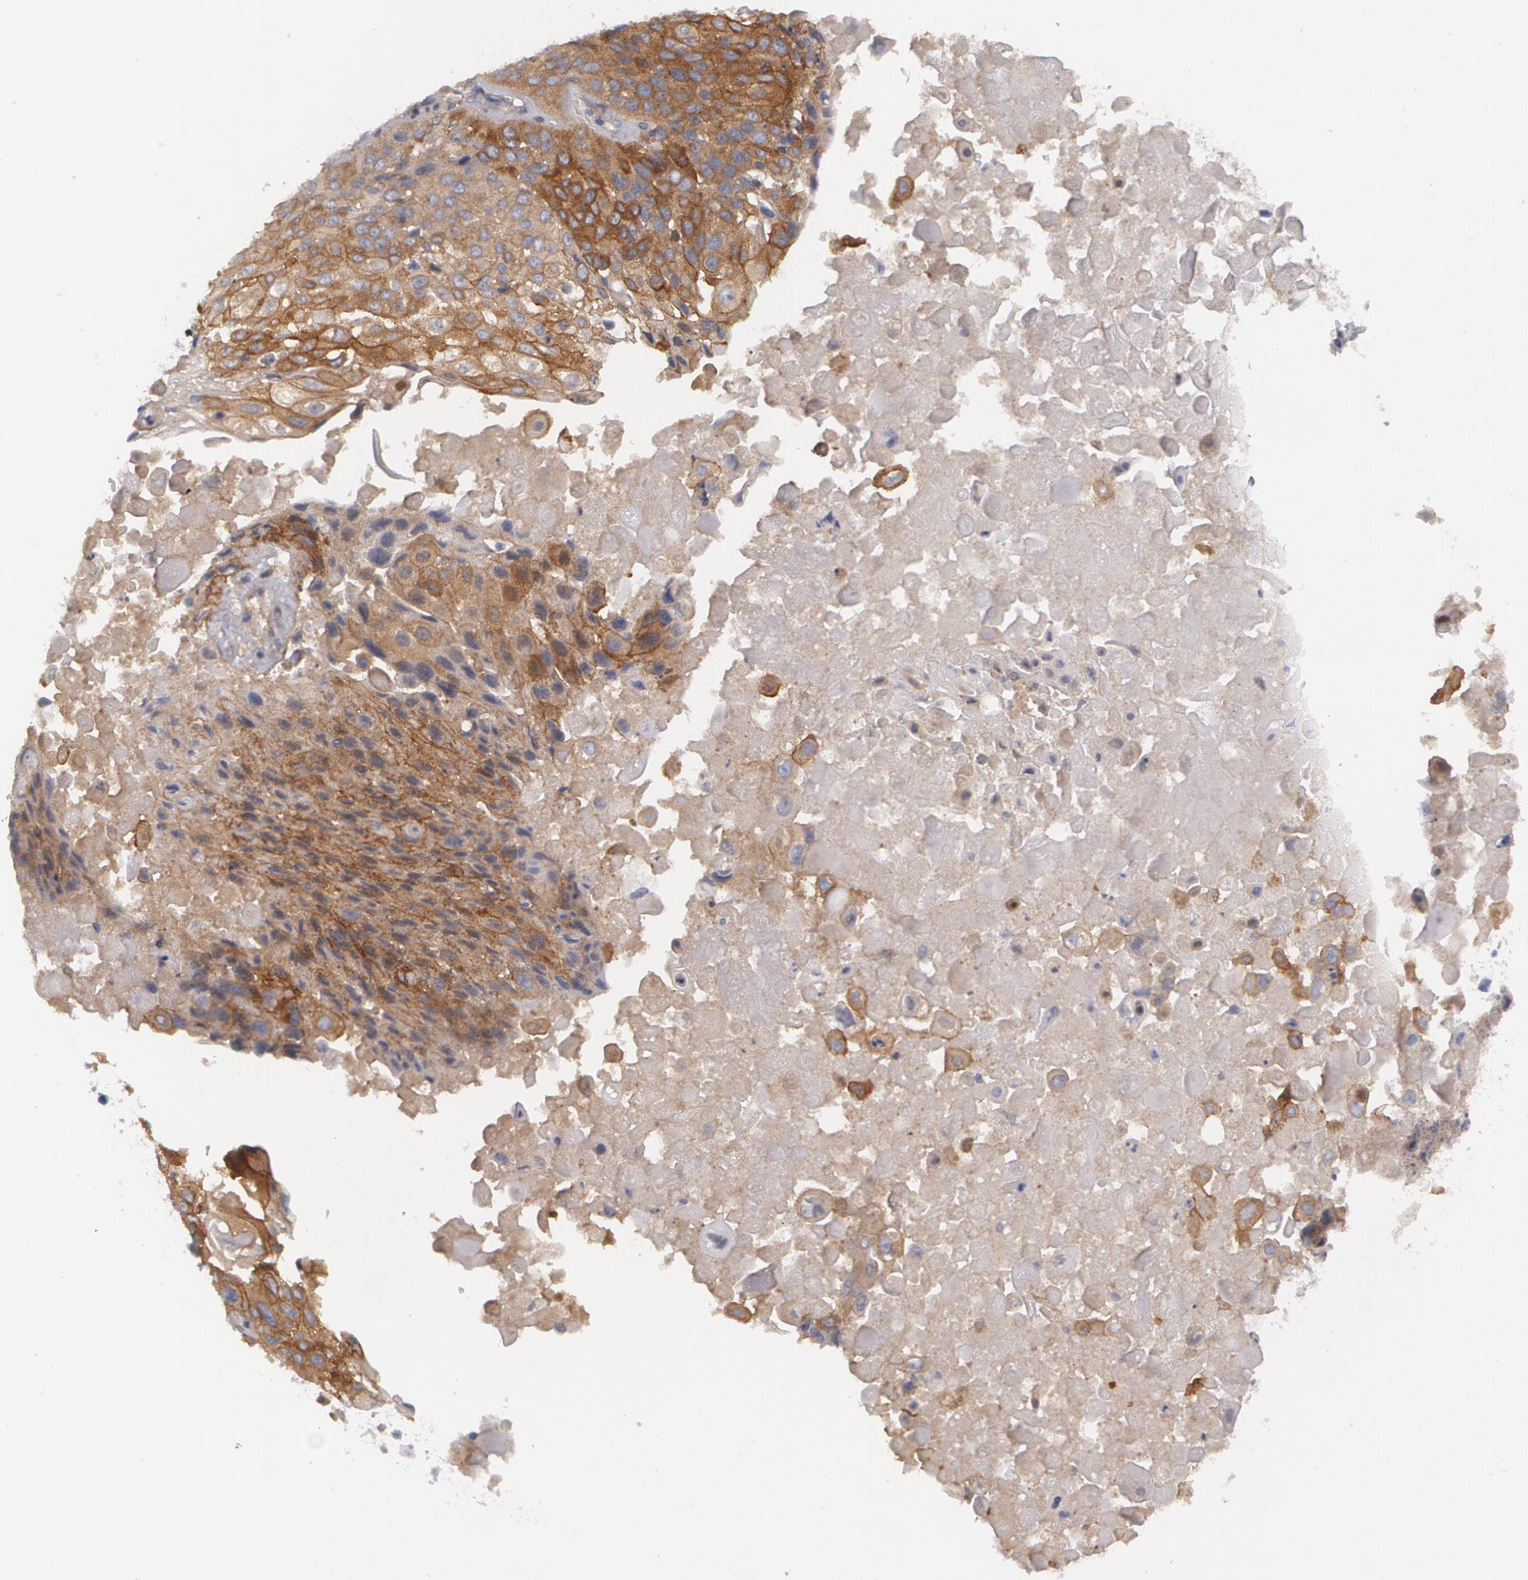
{"staining": {"intensity": "strong", "quantity": ">75%", "location": "cytoplasmic/membranous"}, "tissue": "lung cancer", "cell_type": "Tumor cells", "image_type": "cancer", "snomed": [{"axis": "morphology", "description": "Adenocarcinoma, NOS"}, {"axis": "topography", "description": "Lung"}], "caption": "This is a photomicrograph of immunohistochemistry (IHC) staining of lung cancer (adenocarcinoma), which shows strong positivity in the cytoplasmic/membranous of tumor cells.", "gene": "CASK", "patient": {"sex": "male", "age": 60}}